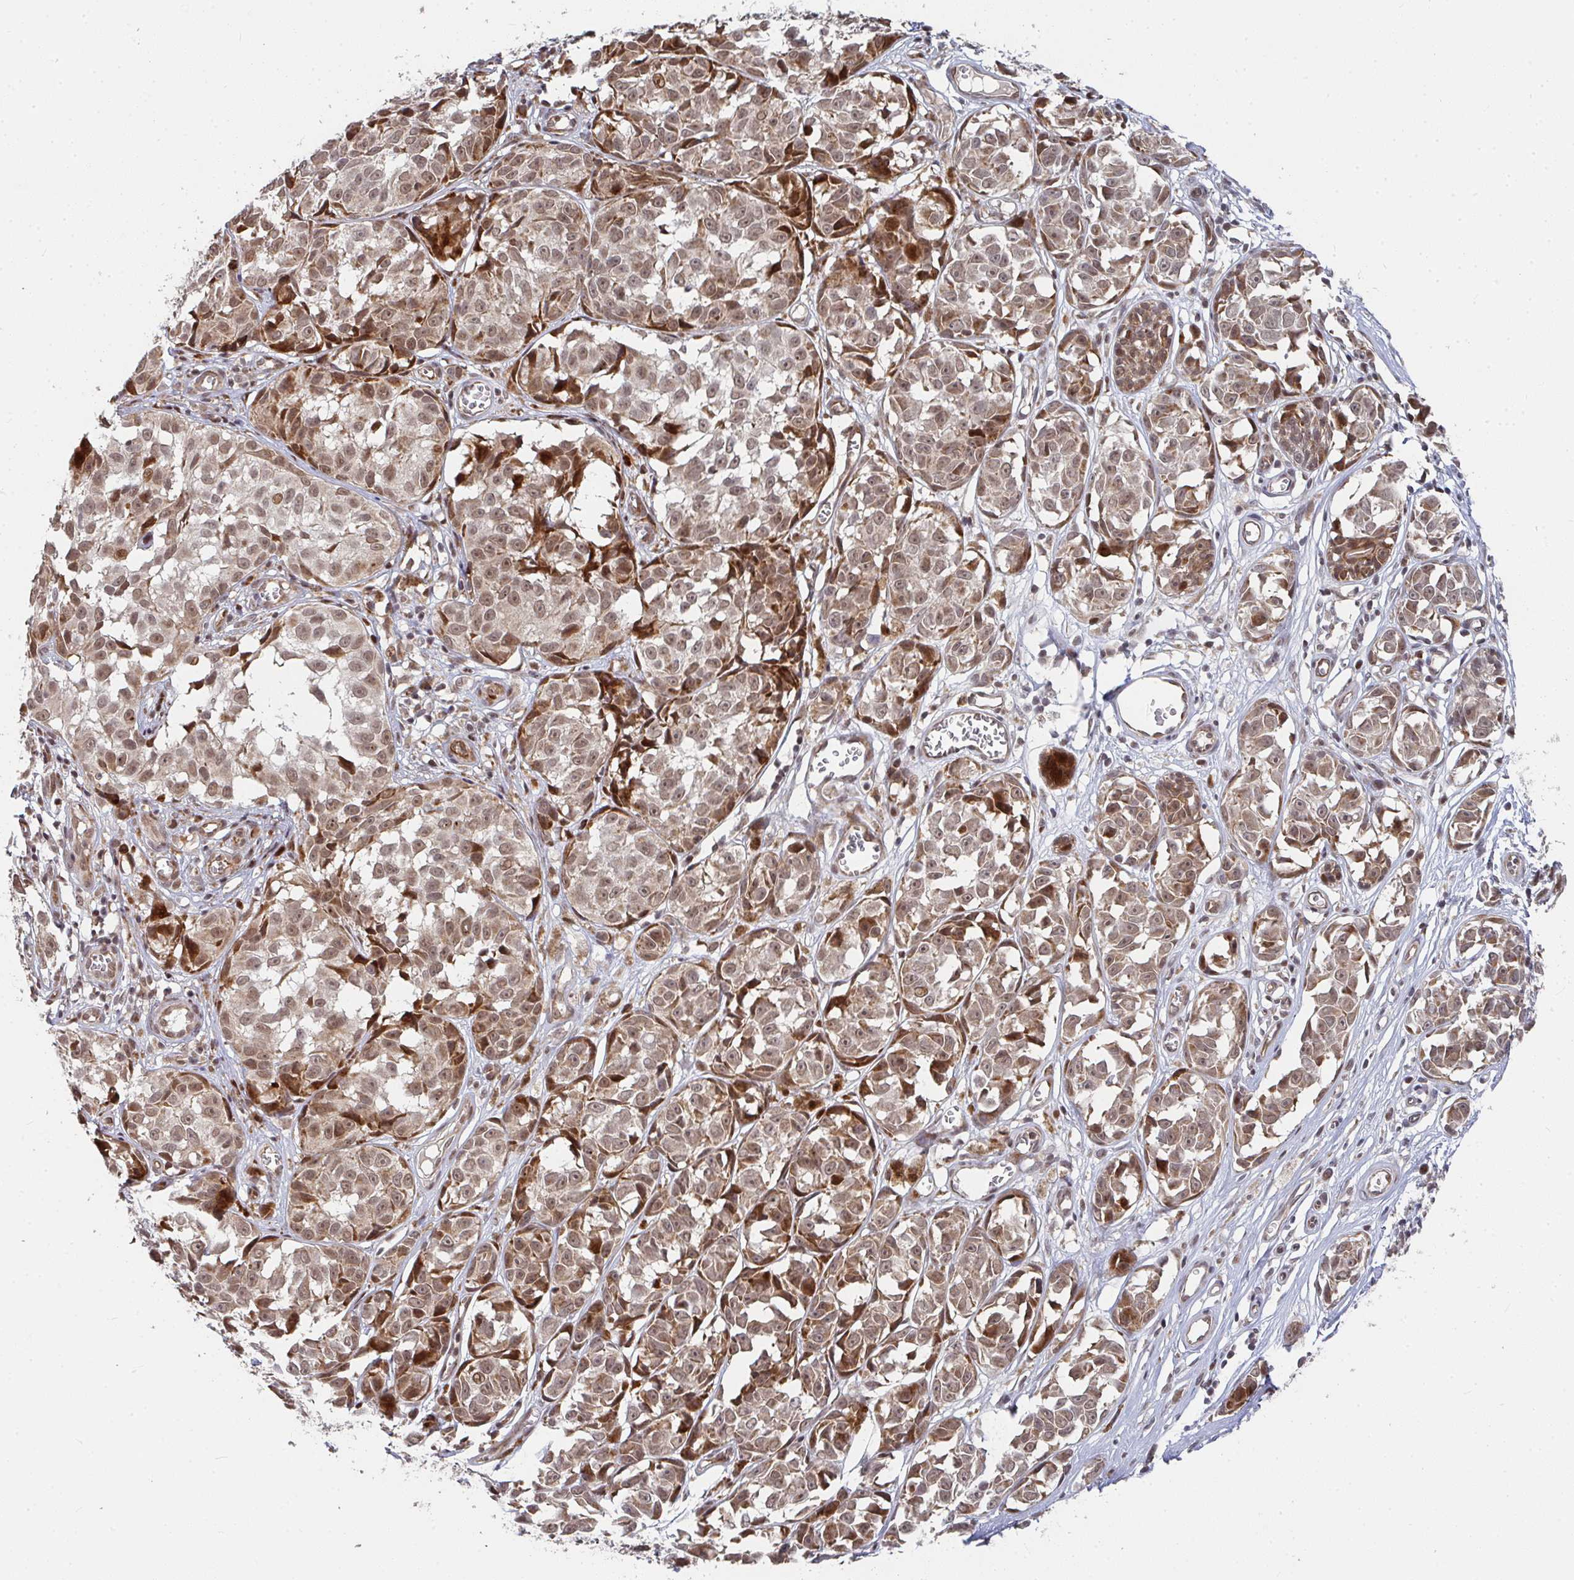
{"staining": {"intensity": "moderate", "quantity": ">75%", "location": "cytoplasmic/membranous,nuclear"}, "tissue": "melanoma", "cell_type": "Tumor cells", "image_type": "cancer", "snomed": [{"axis": "morphology", "description": "Malignant melanoma, NOS"}, {"axis": "topography", "description": "Skin"}], "caption": "Tumor cells show medium levels of moderate cytoplasmic/membranous and nuclear staining in about >75% of cells in human melanoma.", "gene": "RBBP5", "patient": {"sex": "male", "age": 73}}